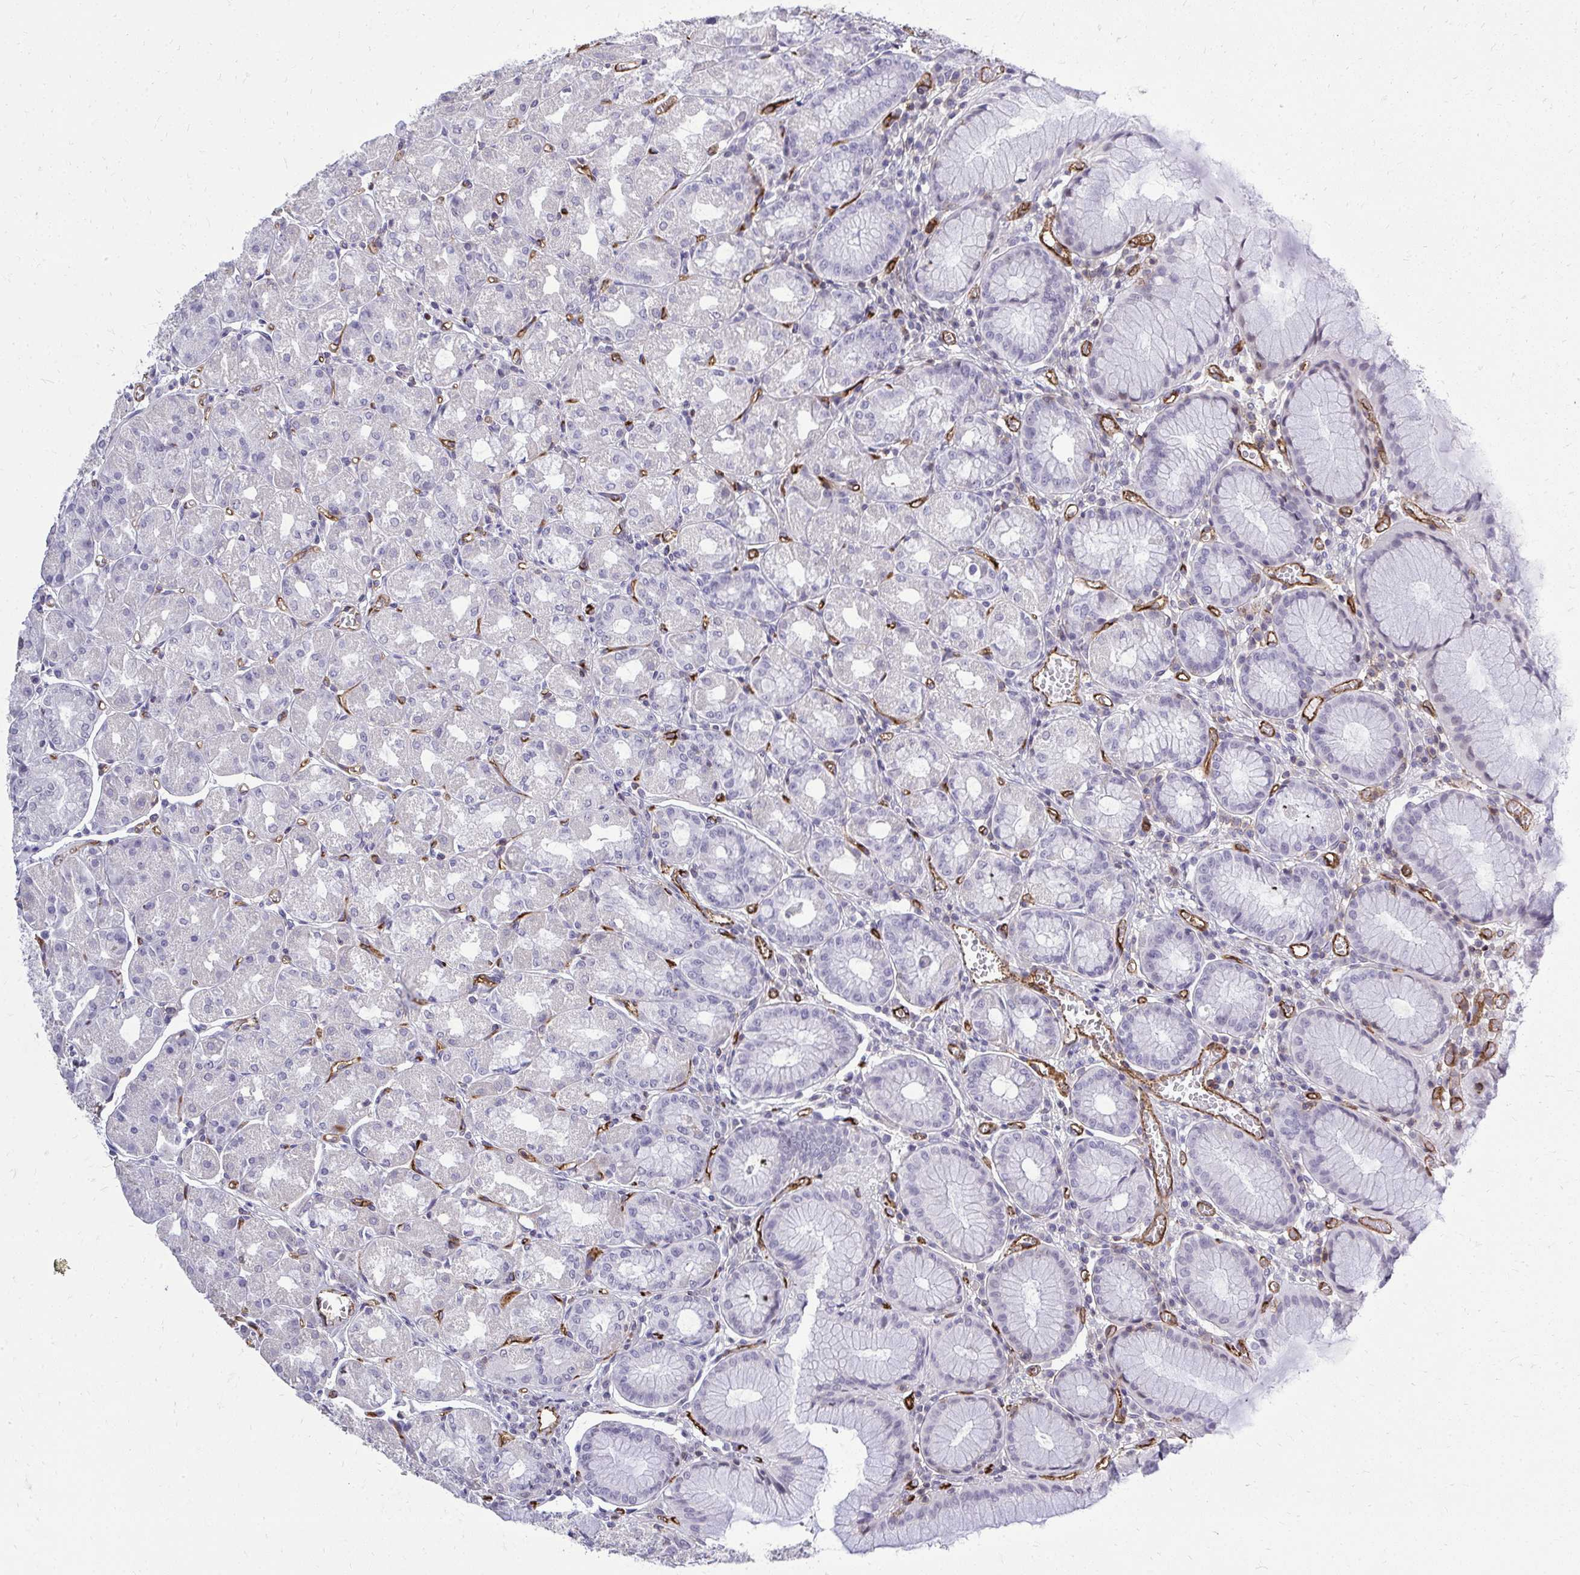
{"staining": {"intensity": "negative", "quantity": "none", "location": "none"}, "tissue": "stomach", "cell_type": "Glandular cells", "image_type": "normal", "snomed": [{"axis": "morphology", "description": "Normal tissue, NOS"}, {"axis": "topography", "description": "Stomach"}], "caption": "Immunohistochemical staining of unremarkable human stomach shows no significant positivity in glandular cells. (Brightfield microscopy of DAB (3,3'-diaminobenzidine) immunohistochemistry at high magnification).", "gene": "FOXN3", "patient": {"sex": "male", "age": 55}}